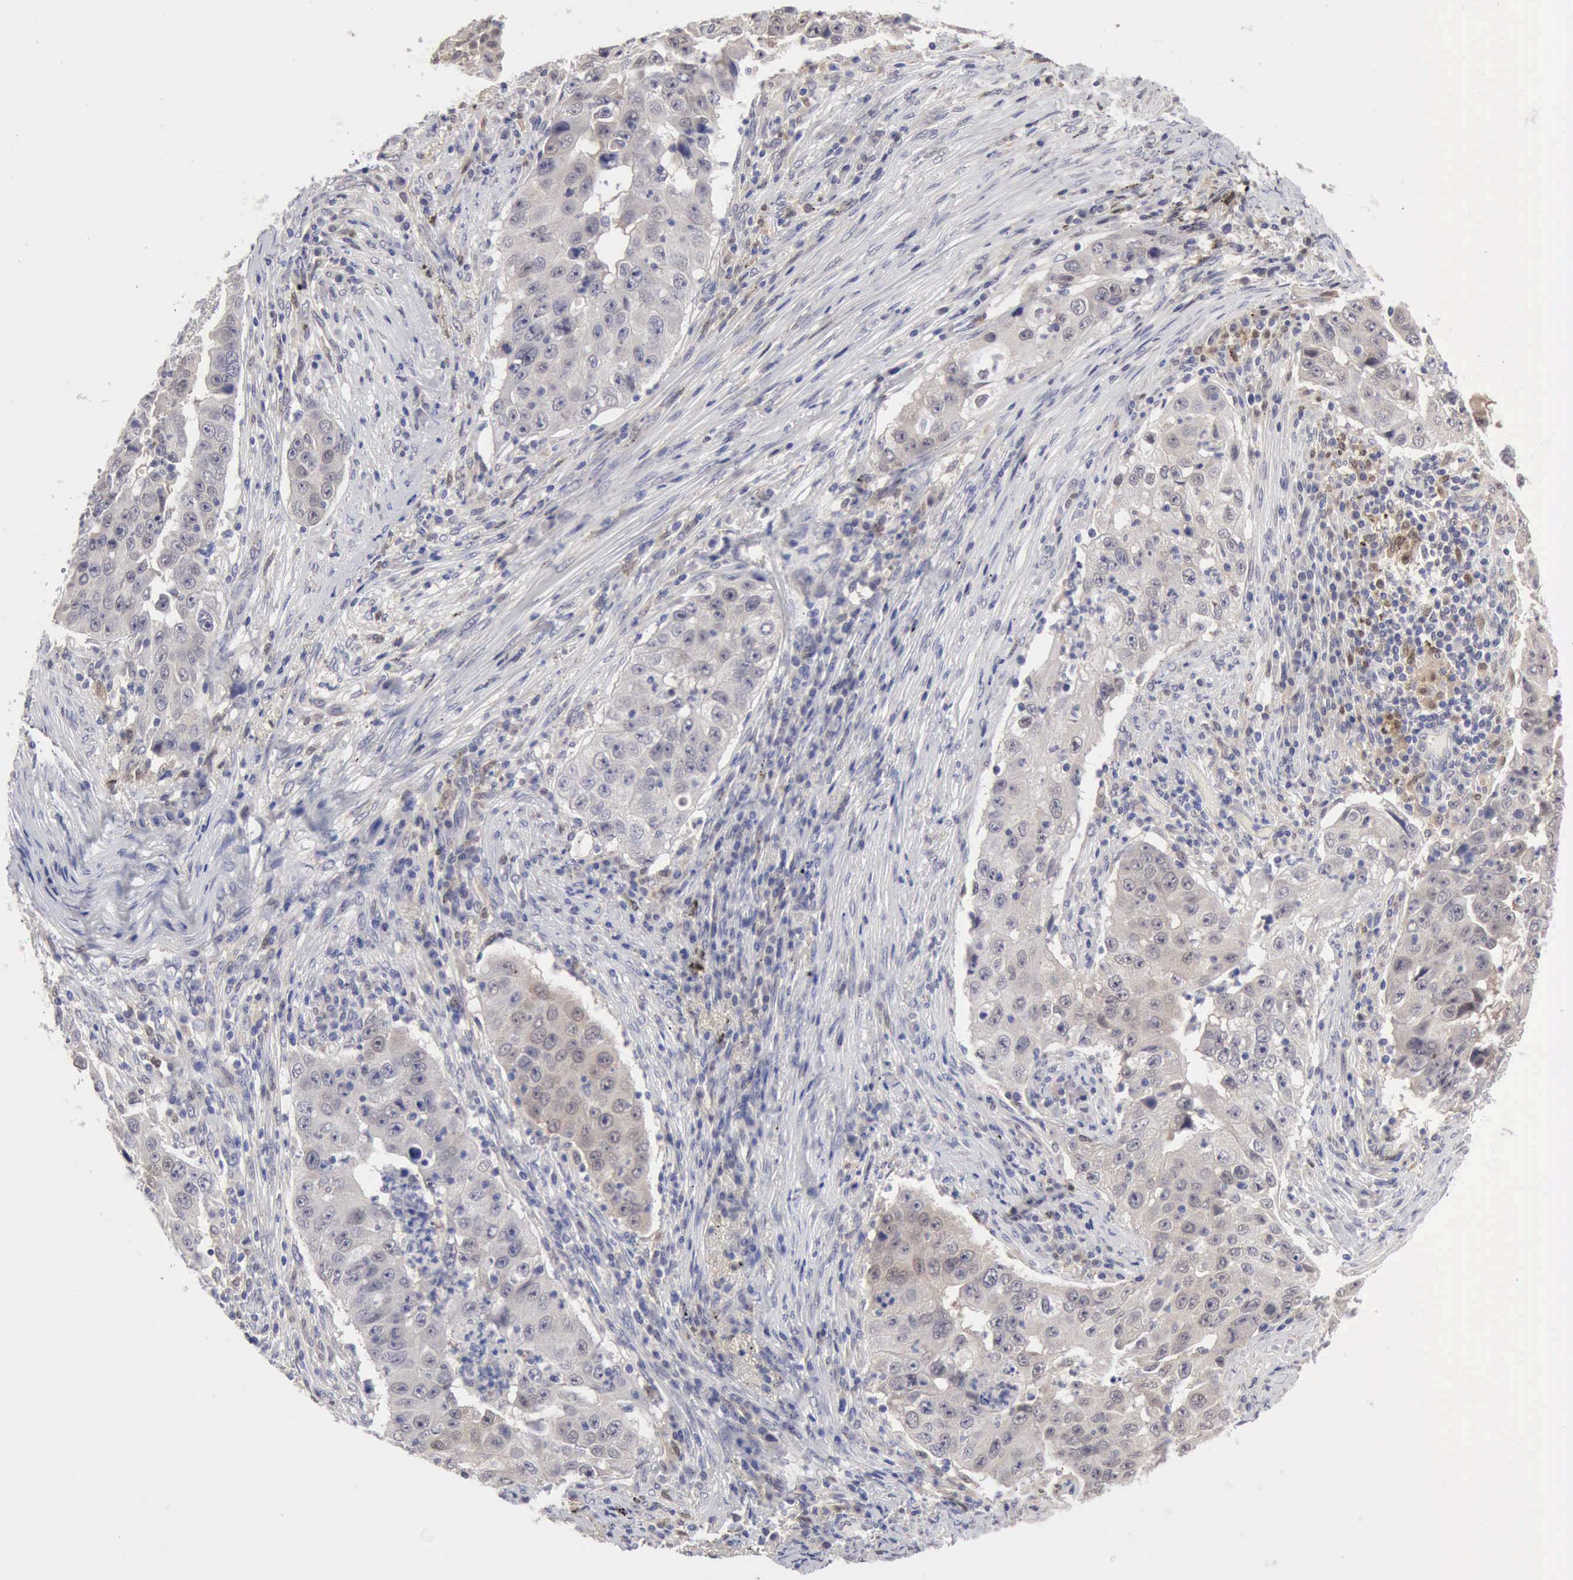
{"staining": {"intensity": "weak", "quantity": ">75%", "location": "cytoplasmic/membranous,nuclear"}, "tissue": "lung cancer", "cell_type": "Tumor cells", "image_type": "cancer", "snomed": [{"axis": "morphology", "description": "Squamous cell carcinoma, NOS"}, {"axis": "topography", "description": "Lung"}], "caption": "The photomicrograph shows a brown stain indicating the presence of a protein in the cytoplasmic/membranous and nuclear of tumor cells in lung cancer.", "gene": "PTGR2", "patient": {"sex": "male", "age": 64}}